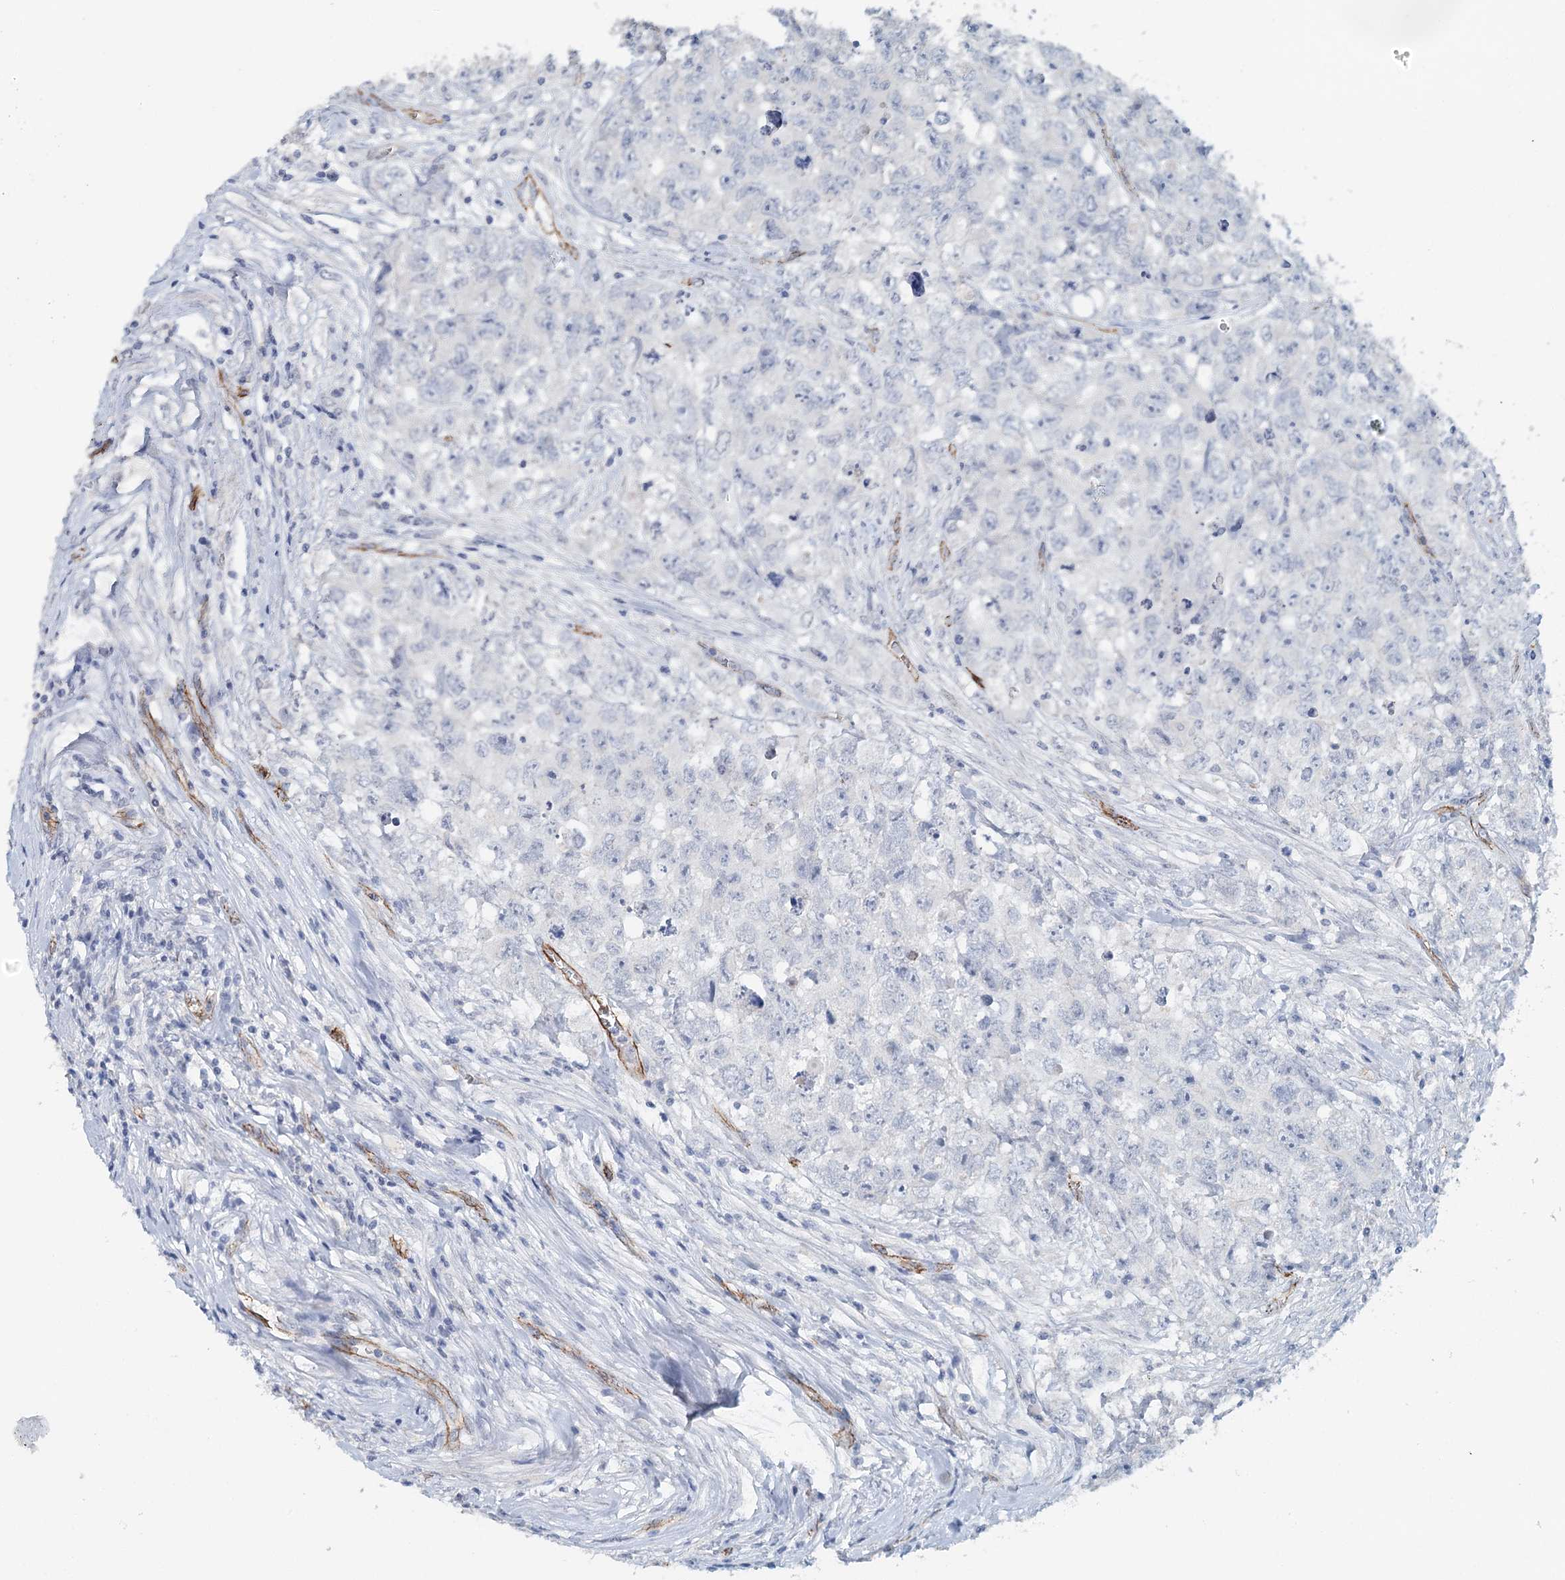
{"staining": {"intensity": "negative", "quantity": "none", "location": "none"}, "tissue": "testis cancer", "cell_type": "Tumor cells", "image_type": "cancer", "snomed": [{"axis": "morphology", "description": "Seminoma, NOS"}, {"axis": "morphology", "description": "Carcinoma, Embryonal, NOS"}, {"axis": "topography", "description": "Testis"}], "caption": "Immunohistochemistry (IHC) micrograph of neoplastic tissue: human testis cancer stained with DAB (3,3'-diaminobenzidine) demonstrates no significant protein staining in tumor cells.", "gene": "SYNPO", "patient": {"sex": "male", "age": 43}}